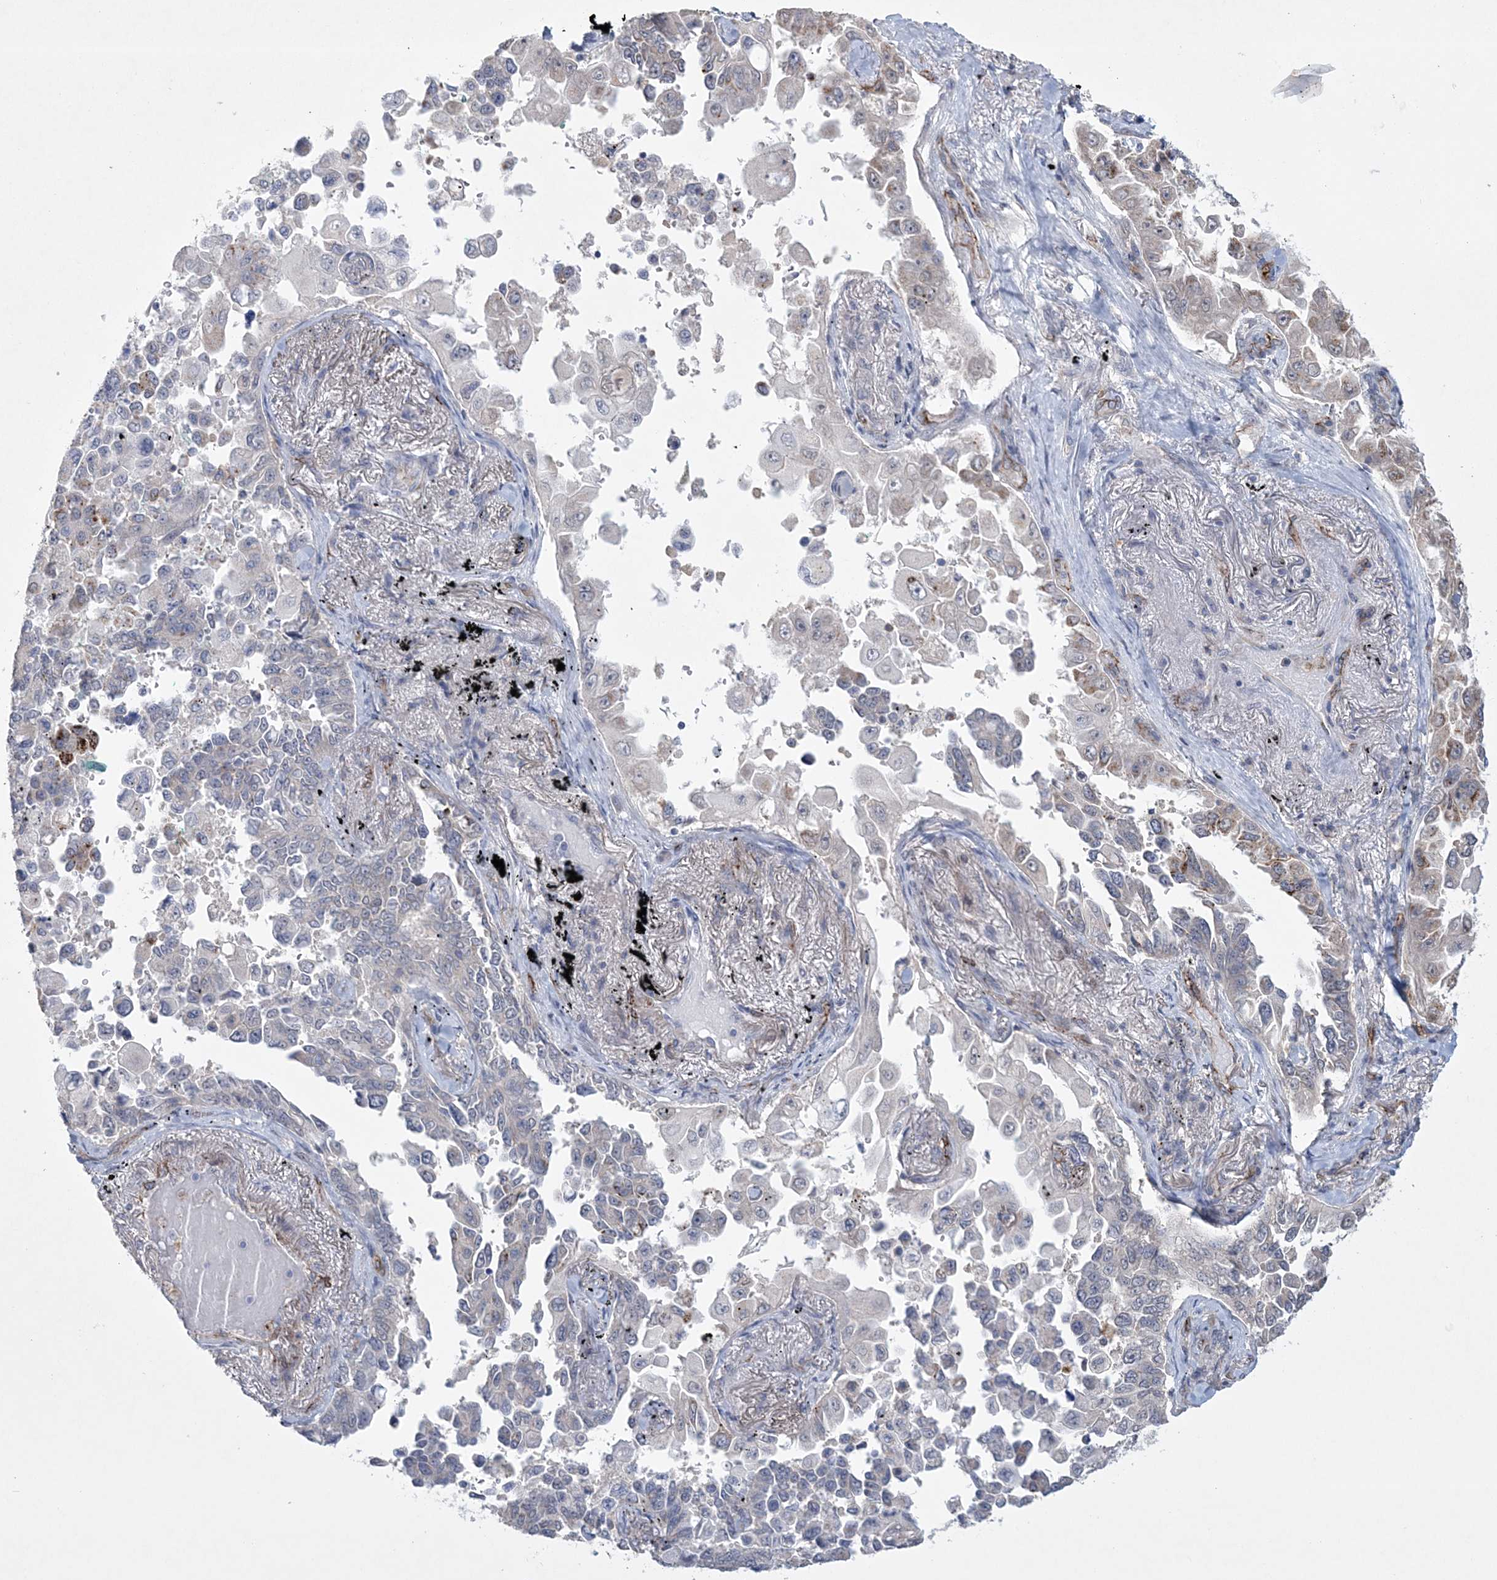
{"staining": {"intensity": "negative", "quantity": "none", "location": "none"}, "tissue": "lung cancer", "cell_type": "Tumor cells", "image_type": "cancer", "snomed": [{"axis": "morphology", "description": "Adenocarcinoma, NOS"}, {"axis": "topography", "description": "Lung"}], "caption": "Immunohistochemistry of lung cancer displays no staining in tumor cells.", "gene": "DPCD", "patient": {"sex": "female", "age": 67}}